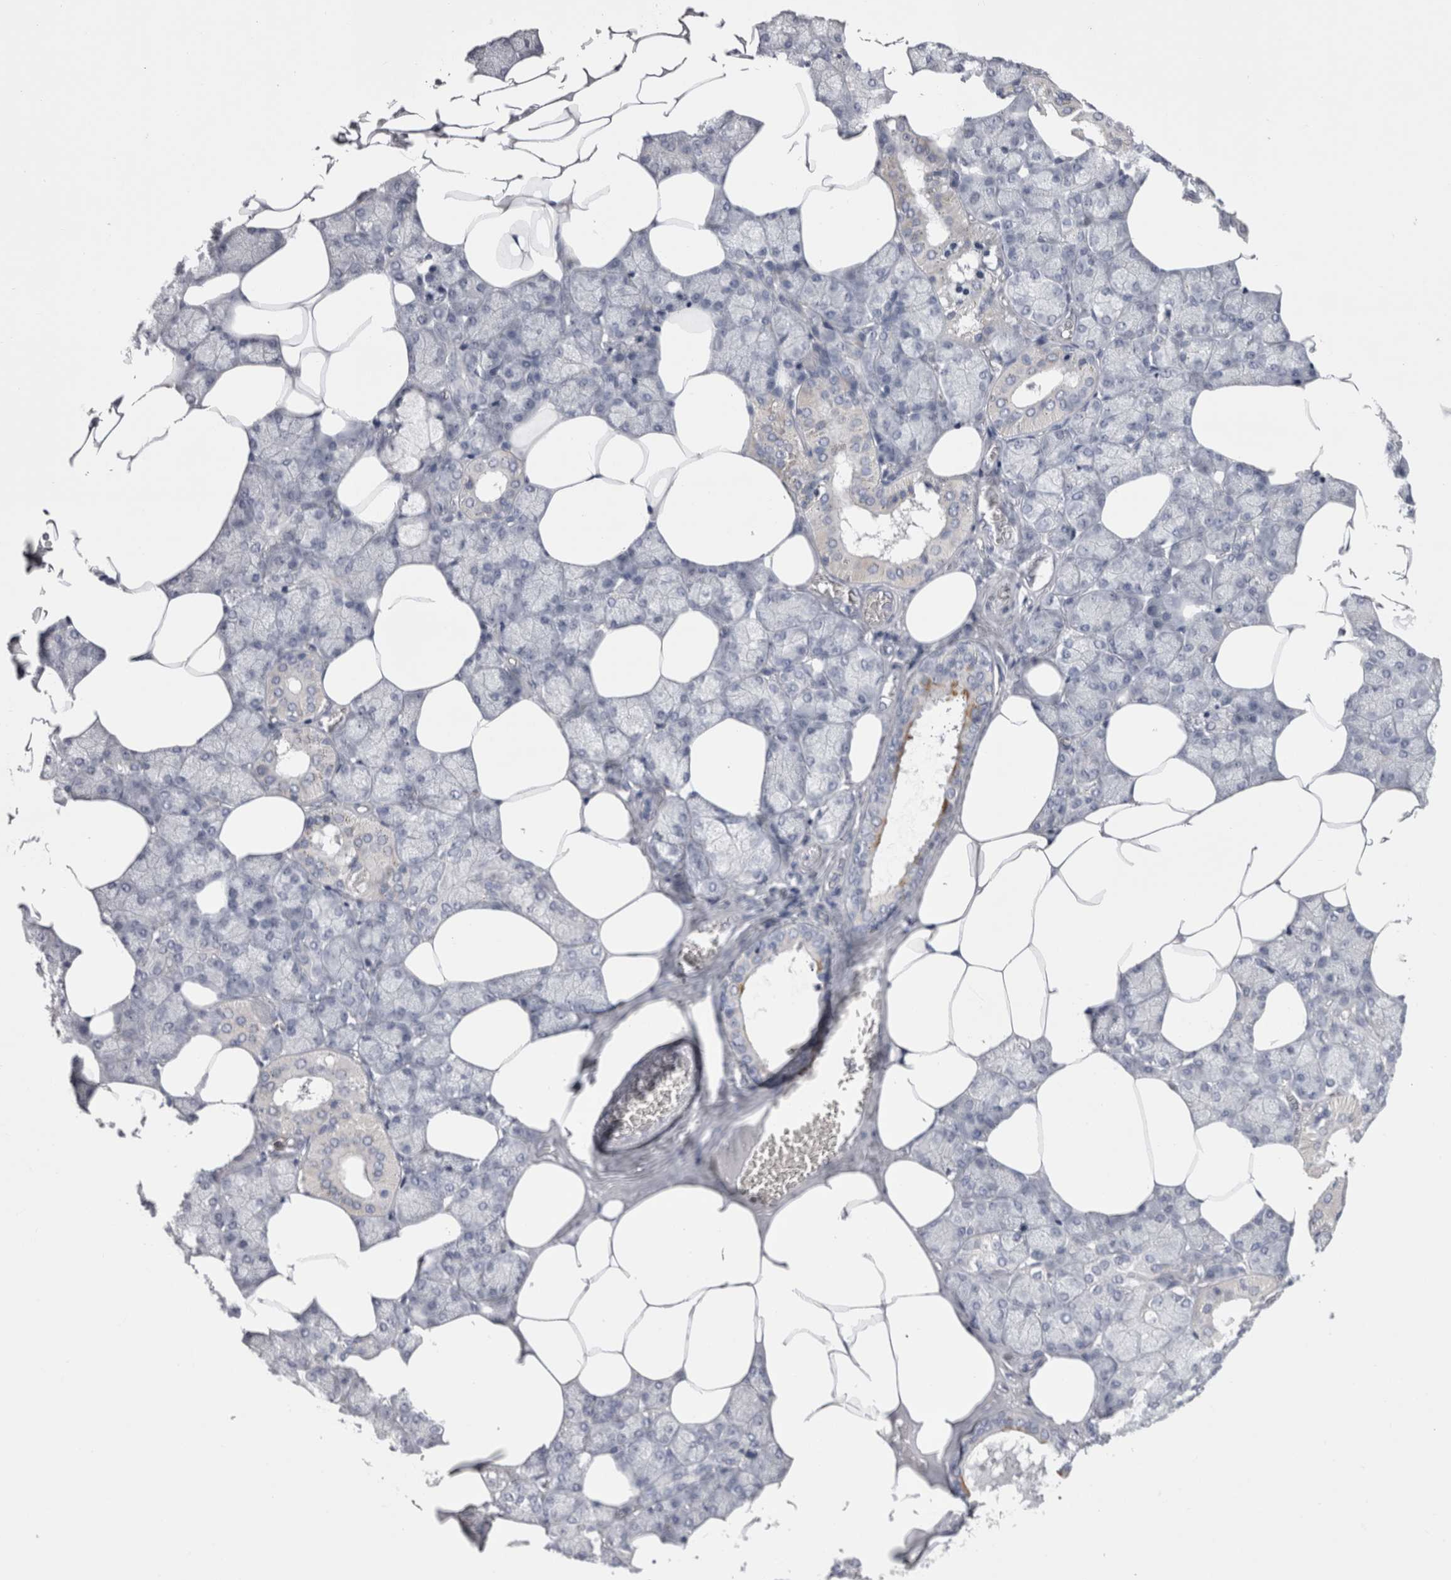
{"staining": {"intensity": "strong", "quantity": "<25%", "location": "cytoplasmic/membranous"}, "tissue": "salivary gland", "cell_type": "Glandular cells", "image_type": "normal", "snomed": [{"axis": "morphology", "description": "Normal tissue, NOS"}, {"axis": "topography", "description": "Salivary gland"}], "caption": "Normal salivary gland exhibits strong cytoplasmic/membranous positivity in about <25% of glandular cells, visualized by immunohistochemistry.", "gene": "PWP2", "patient": {"sex": "male", "age": 62}}